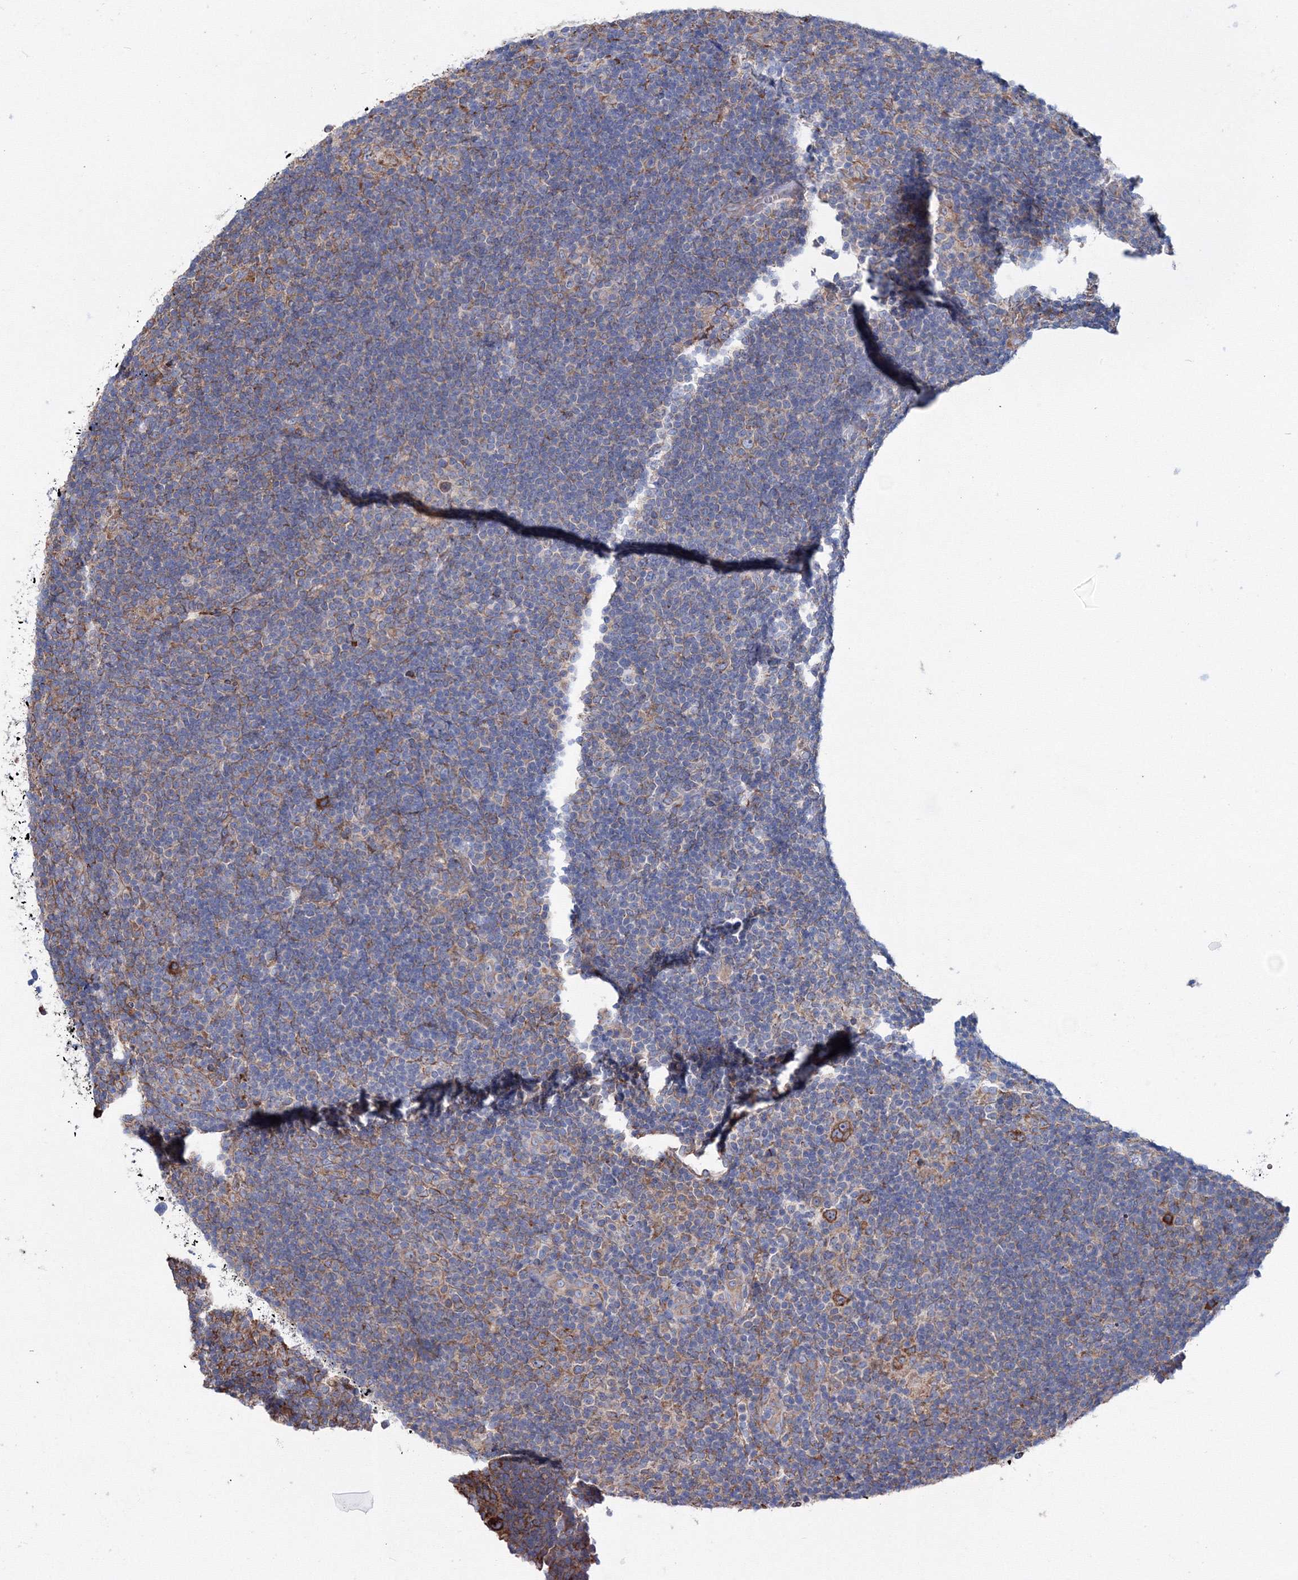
{"staining": {"intensity": "strong", "quantity": ">75%", "location": "cytoplasmic/membranous"}, "tissue": "lymphoma", "cell_type": "Tumor cells", "image_type": "cancer", "snomed": [{"axis": "morphology", "description": "Hodgkin's disease, NOS"}, {"axis": "topography", "description": "Lymph node"}], "caption": "Lymphoma stained with a protein marker displays strong staining in tumor cells.", "gene": "VPS8", "patient": {"sex": "female", "age": 57}}